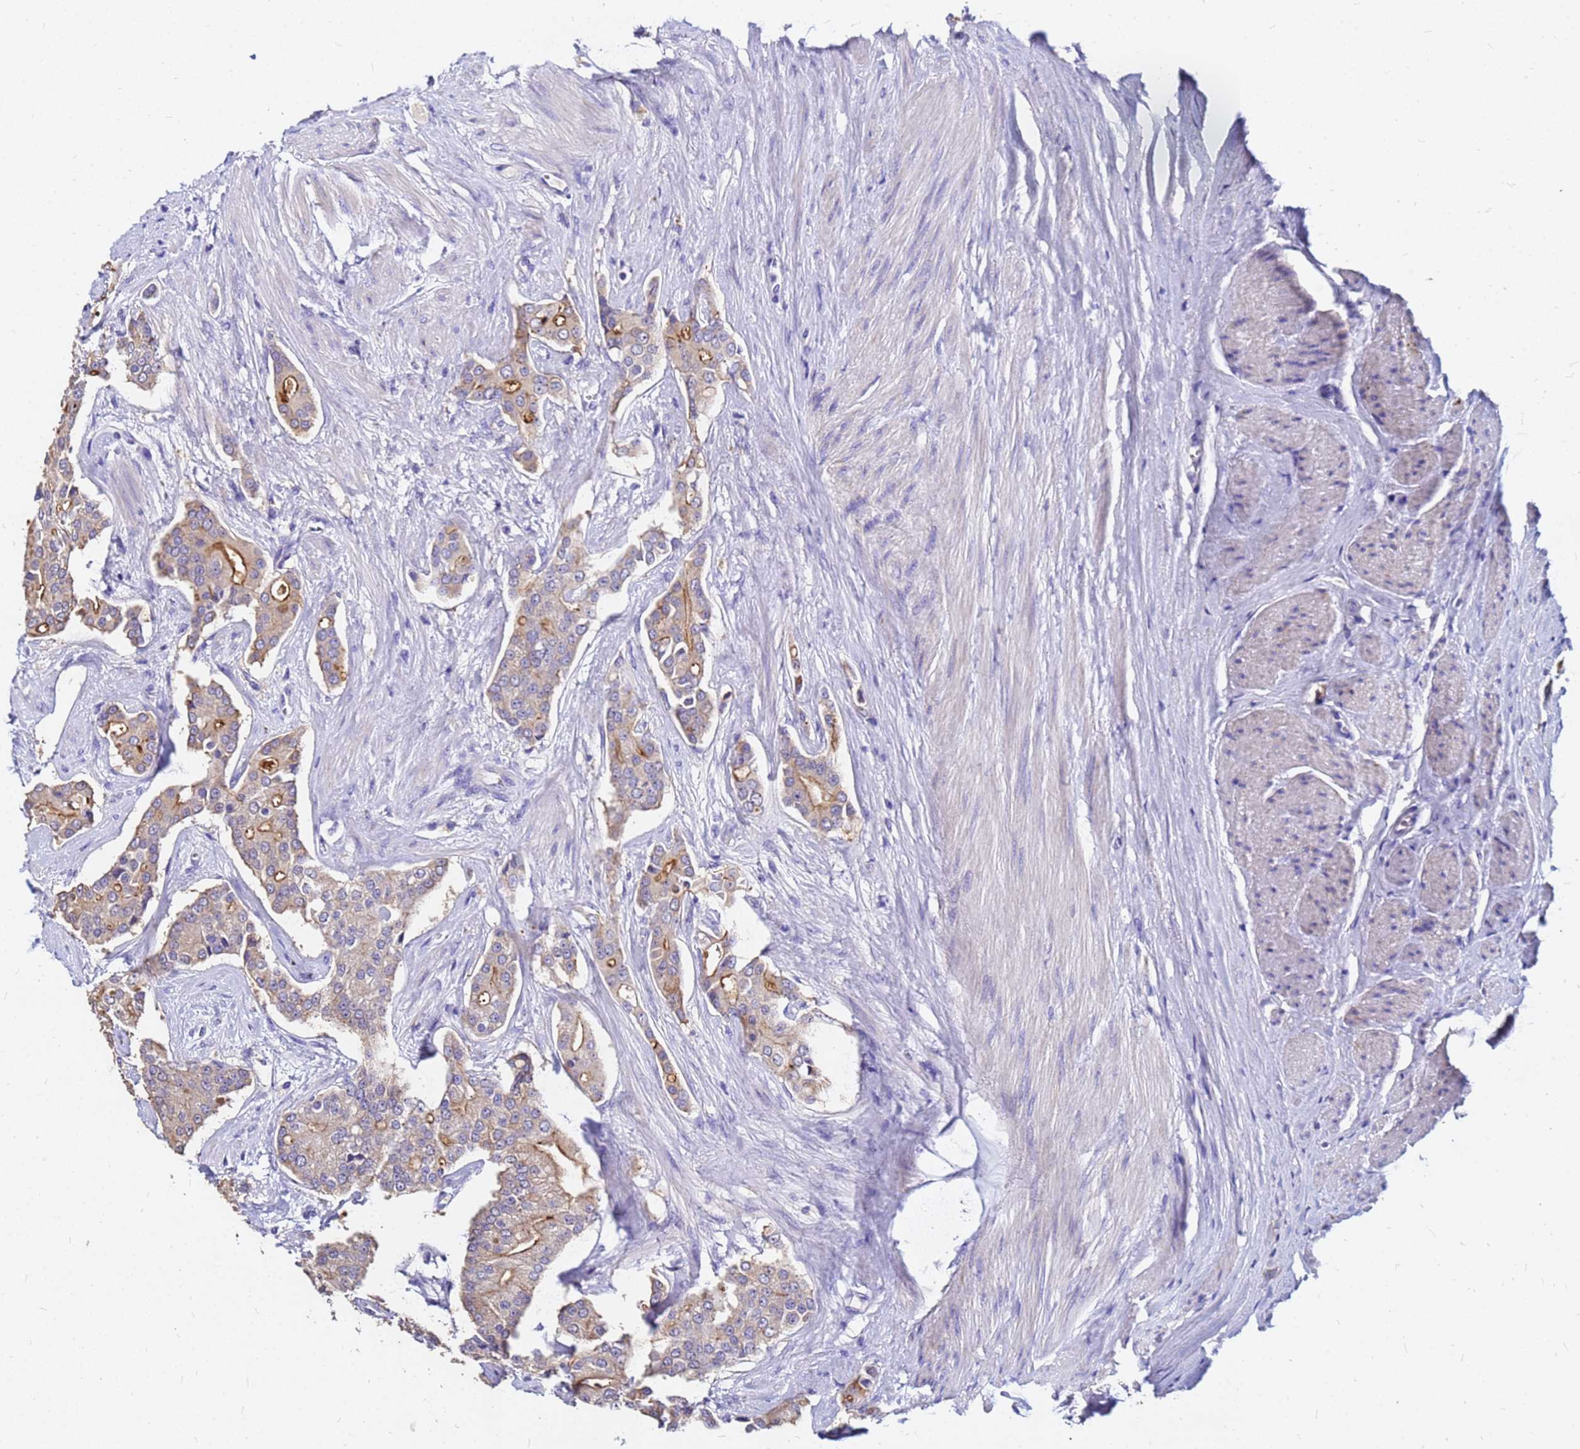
{"staining": {"intensity": "moderate", "quantity": "<25%", "location": "cytoplasmic/membranous"}, "tissue": "prostate cancer", "cell_type": "Tumor cells", "image_type": "cancer", "snomed": [{"axis": "morphology", "description": "Adenocarcinoma, High grade"}, {"axis": "topography", "description": "Prostate"}], "caption": "This micrograph shows prostate high-grade adenocarcinoma stained with immunohistochemistry (IHC) to label a protein in brown. The cytoplasmic/membranous of tumor cells show moderate positivity for the protein. Nuclei are counter-stained blue.", "gene": "FAM183A", "patient": {"sex": "male", "age": 71}}